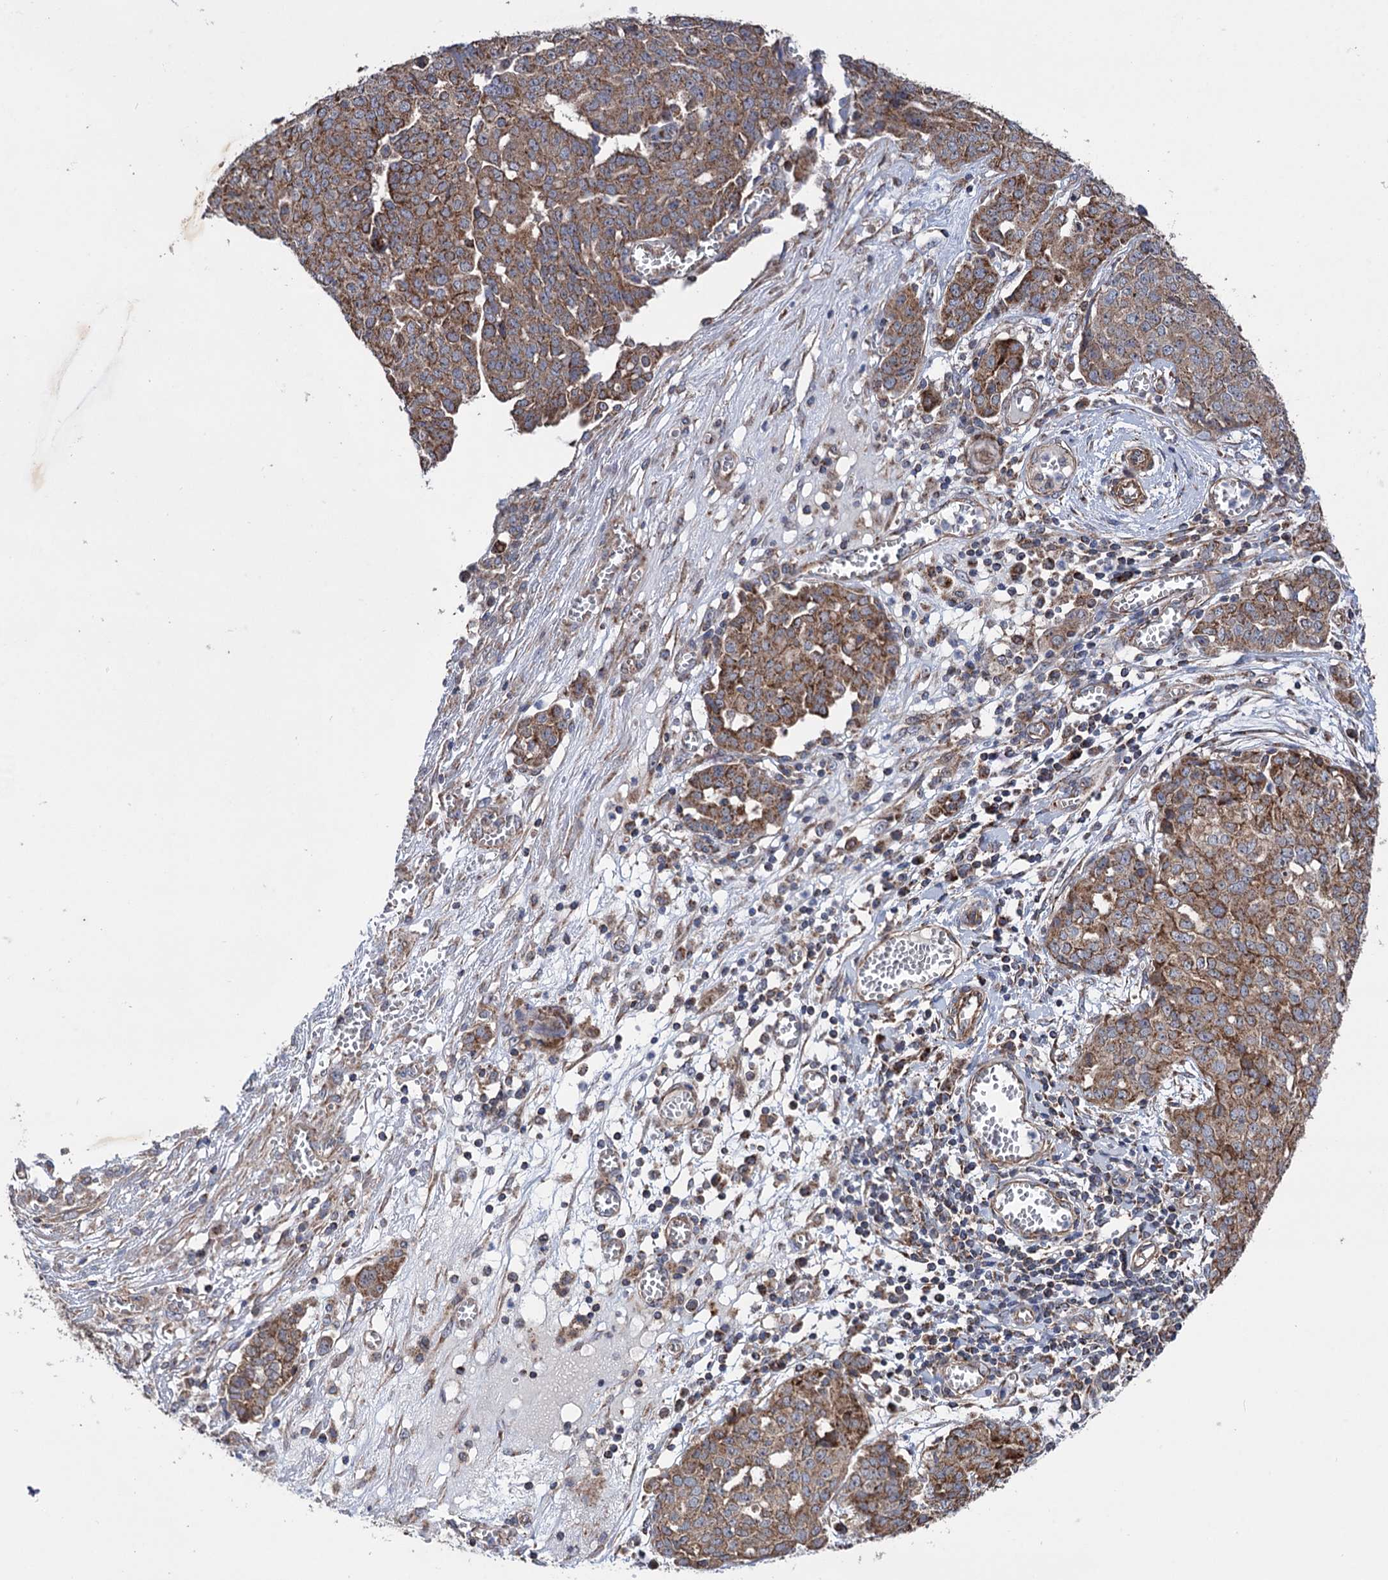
{"staining": {"intensity": "moderate", "quantity": ">75%", "location": "cytoplasmic/membranous"}, "tissue": "ovarian cancer", "cell_type": "Tumor cells", "image_type": "cancer", "snomed": [{"axis": "morphology", "description": "Cystadenocarcinoma, serous, NOS"}, {"axis": "topography", "description": "Soft tissue"}, {"axis": "topography", "description": "Ovary"}], "caption": "Ovarian serous cystadenocarcinoma stained for a protein reveals moderate cytoplasmic/membranous positivity in tumor cells.", "gene": "SUCLA2", "patient": {"sex": "female", "age": 57}}